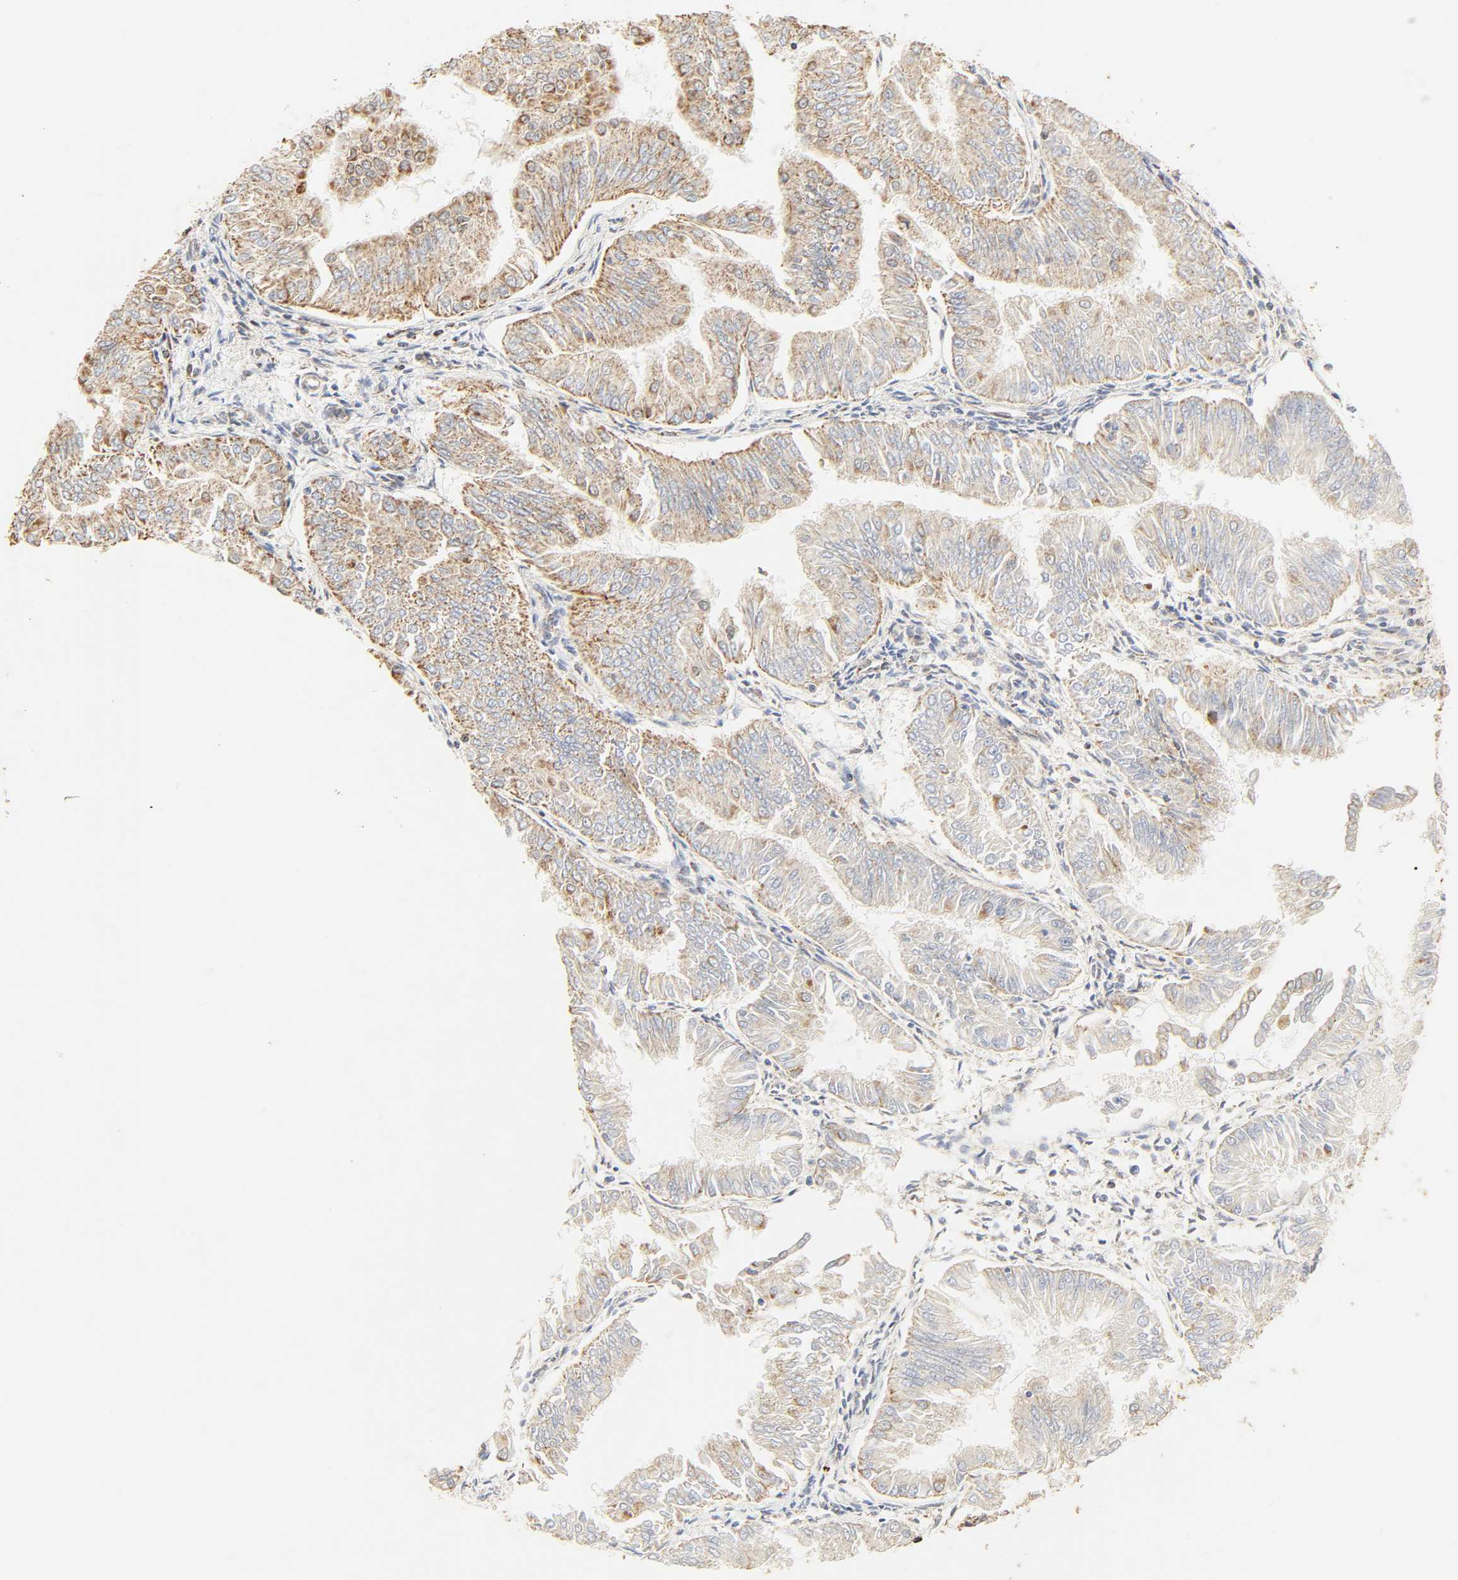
{"staining": {"intensity": "moderate", "quantity": ">75%", "location": "cytoplasmic/membranous"}, "tissue": "endometrial cancer", "cell_type": "Tumor cells", "image_type": "cancer", "snomed": [{"axis": "morphology", "description": "Adenocarcinoma, NOS"}, {"axis": "topography", "description": "Endometrium"}], "caption": "Endometrial cancer (adenocarcinoma) stained with a brown dye displays moderate cytoplasmic/membranous positive positivity in about >75% of tumor cells.", "gene": "ZMAT5", "patient": {"sex": "female", "age": 53}}